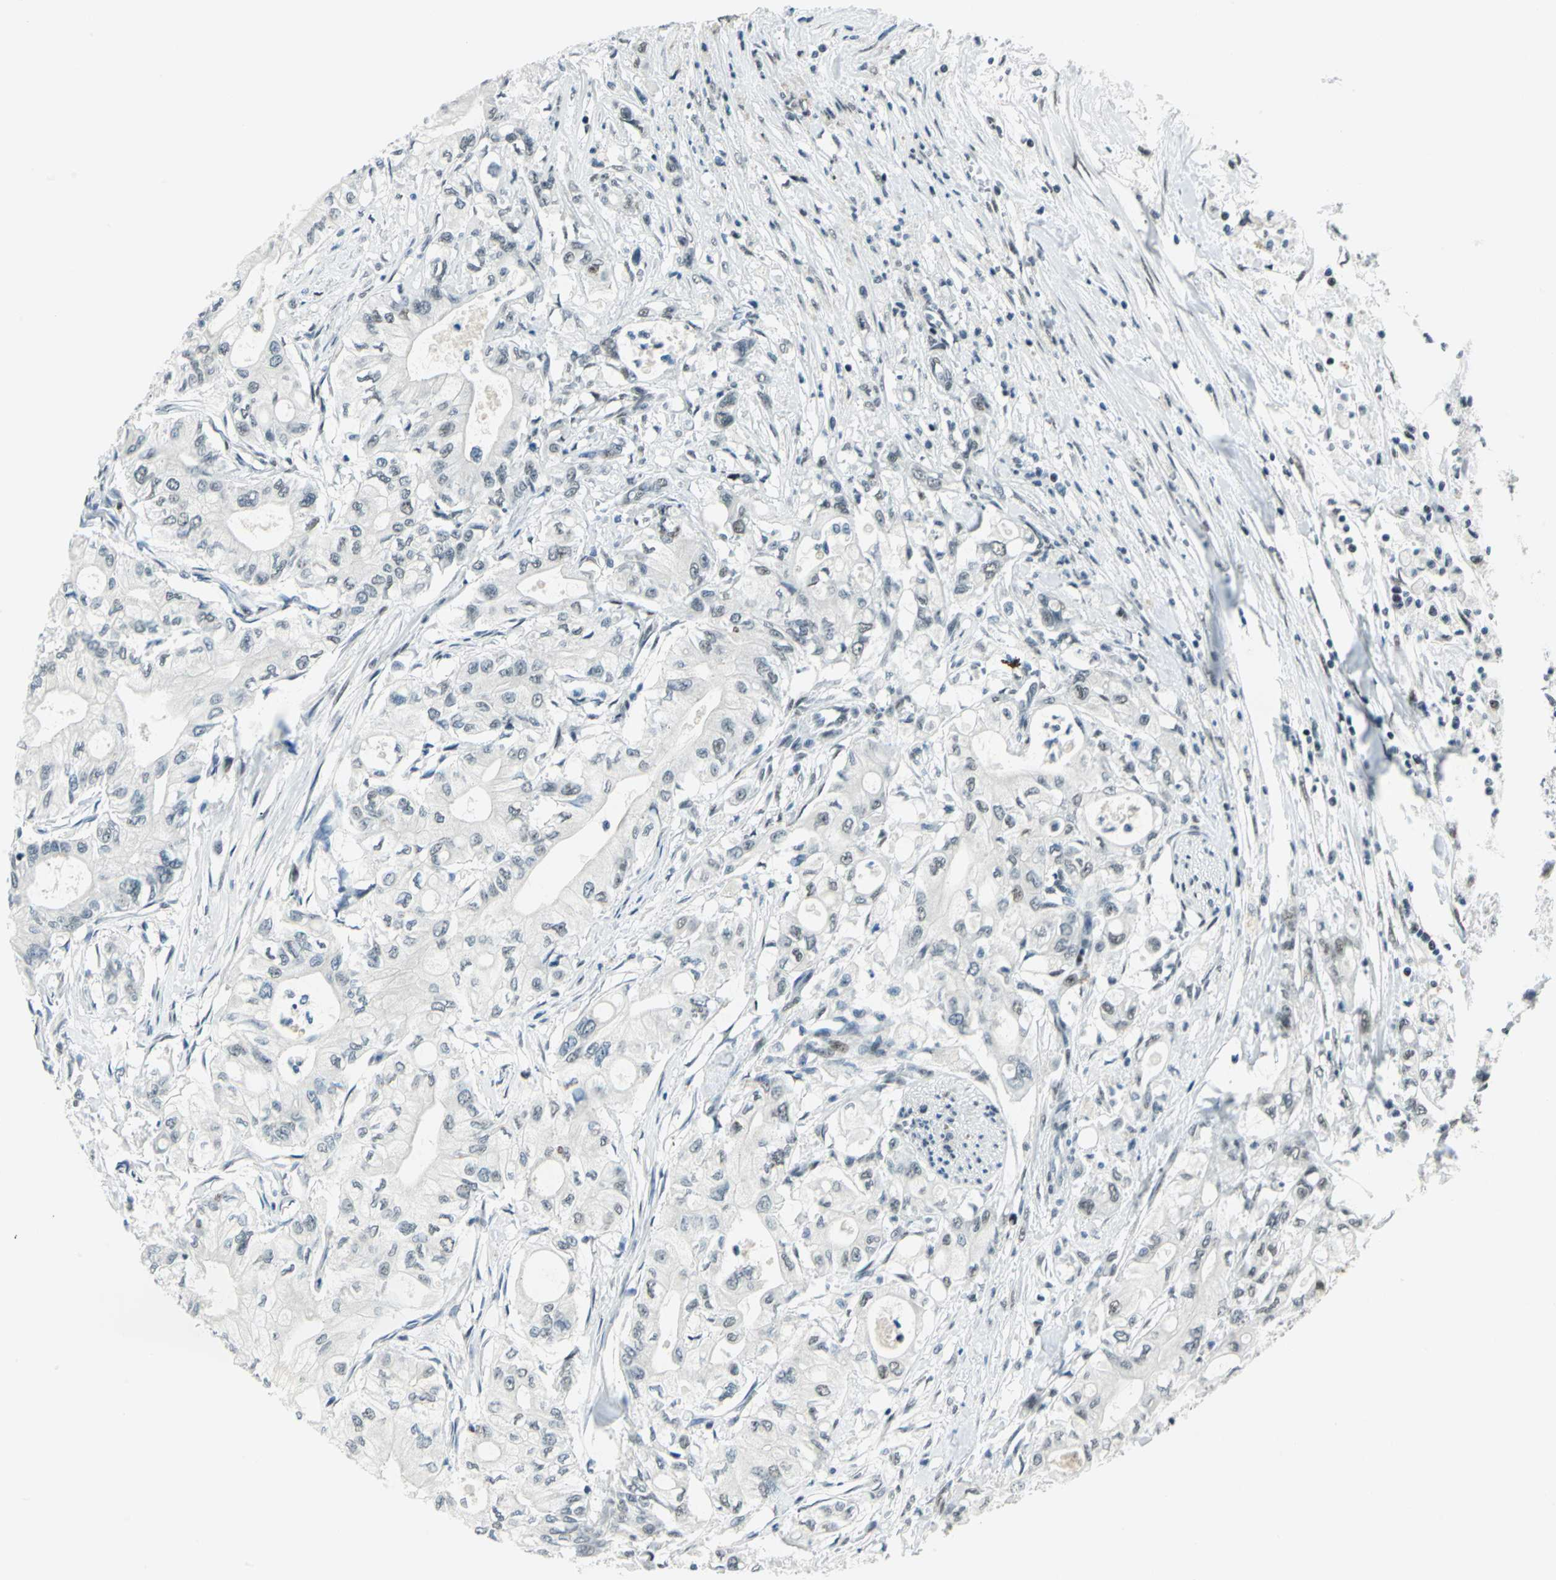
{"staining": {"intensity": "negative", "quantity": "none", "location": "none"}, "tissue": "pancreatic cancer", "cell_type": "Tumor cells", "image_type": "cancer", "snomed": [{"axis": "morphology", "description": "Adenocarcinoma, NOS"}, {"axis": "topography", "description": "Pancreas"}], "caption": "High power microscopy image of an IHC histopathology image of adenocarcinoma (pancreatic), revealing no significant expression in tumor cells.", "gene": "MTMR10", "patient": {"sex": "male", "age": 79}}